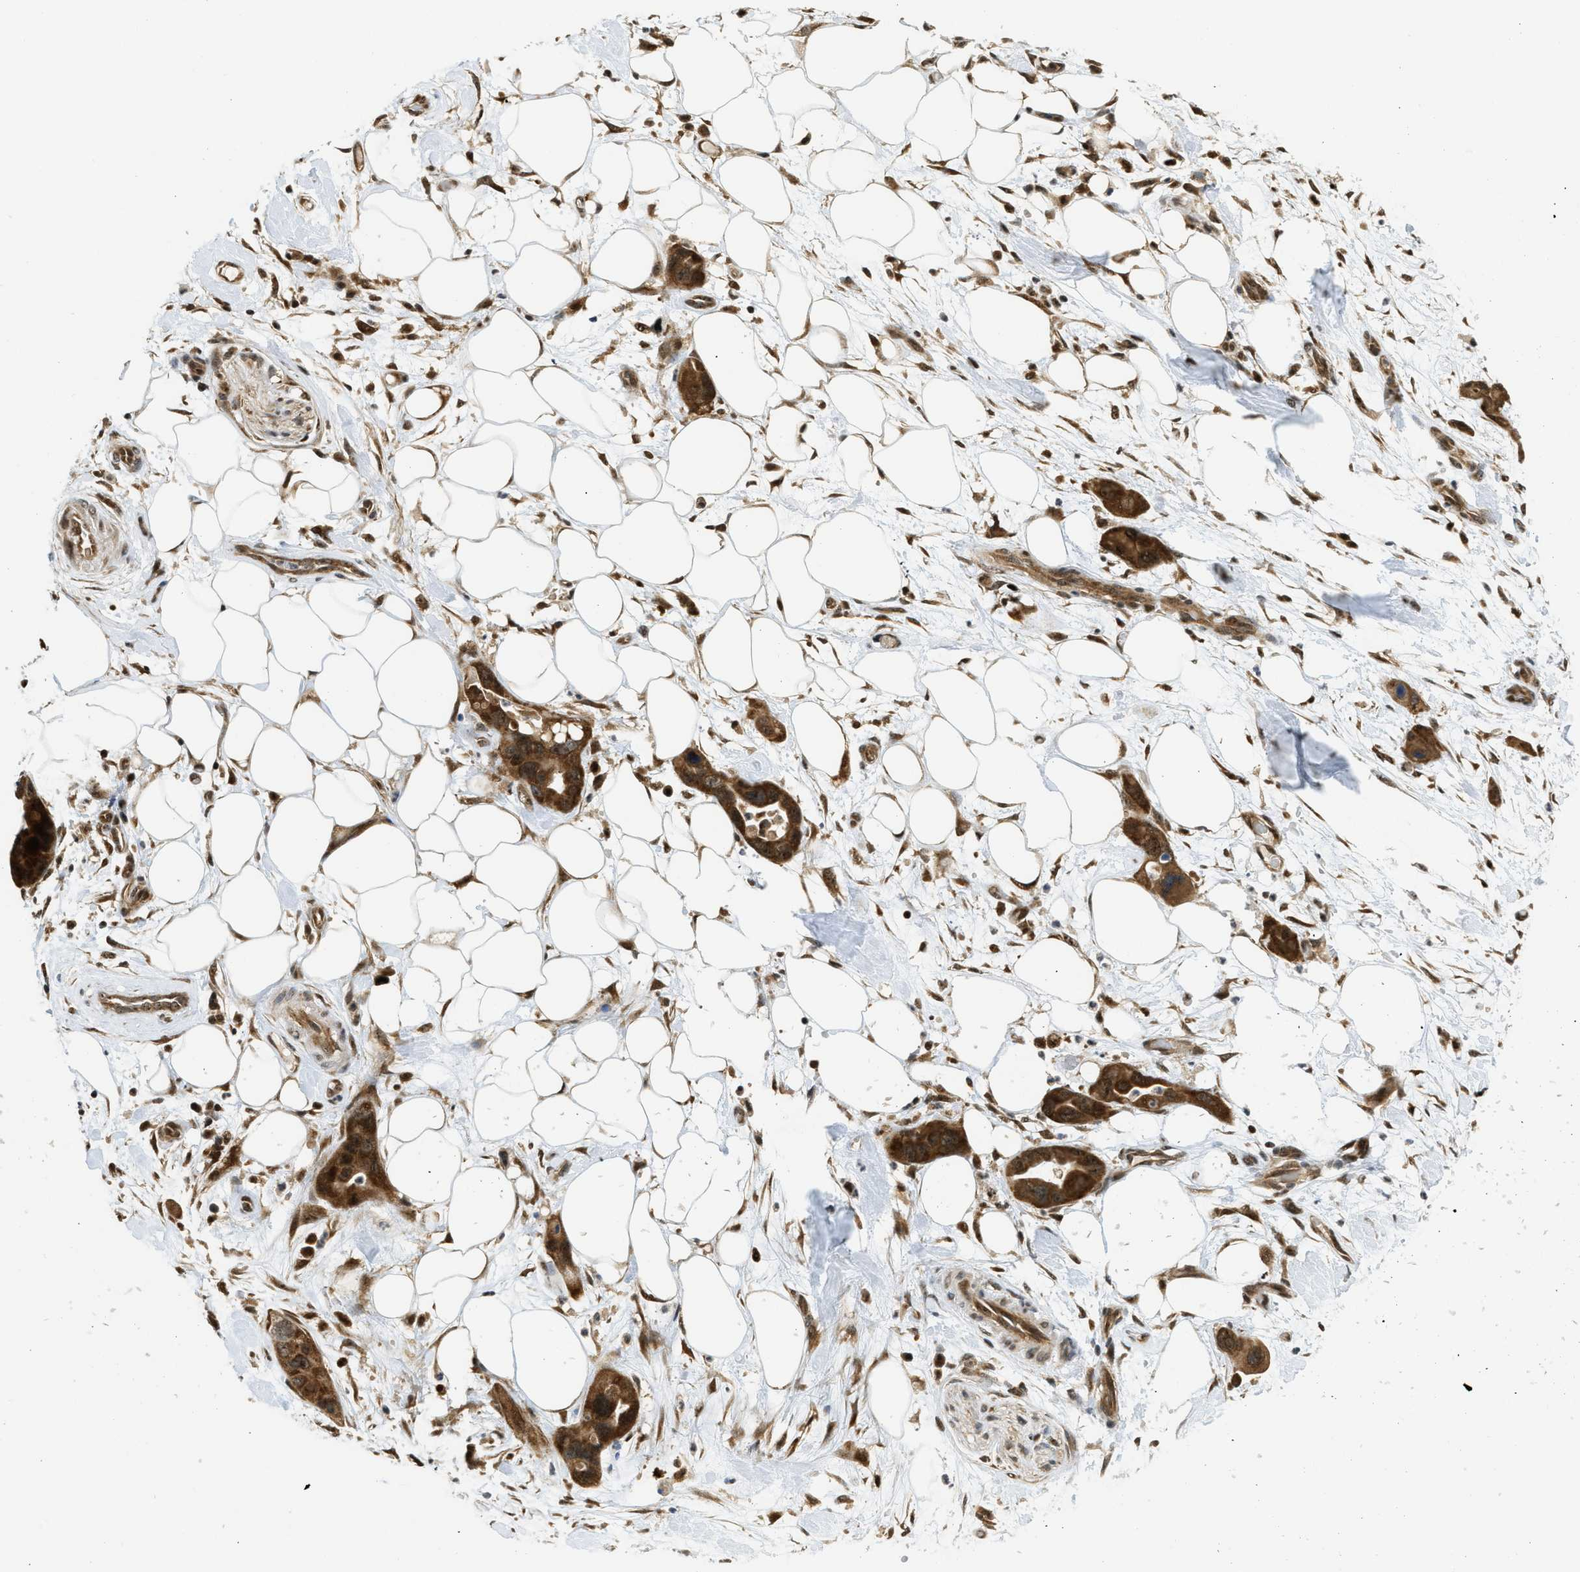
{"staining": {"intensity": "strong", "quantity": ">75%", "location": "cytoplasmic/membranous"}, "tissue": "pancreatic cancer", "cell_type": "Tumor cells", "image_type": "cancer", "snomed": [{"axis": "morphology", "description": "Adenocarcinoma, NOS"}, {"axis": "topography", "description": "Pancreas"}], "caption": "This is an image of immunohistochemistry (IHC) staining of adenocarcinoma (pancreatic), which shows strong staining in the cytoplasmic/membranous of tumor cells.", "gene": "TACC1", "patient": {"sex": "female", "age": 71}}